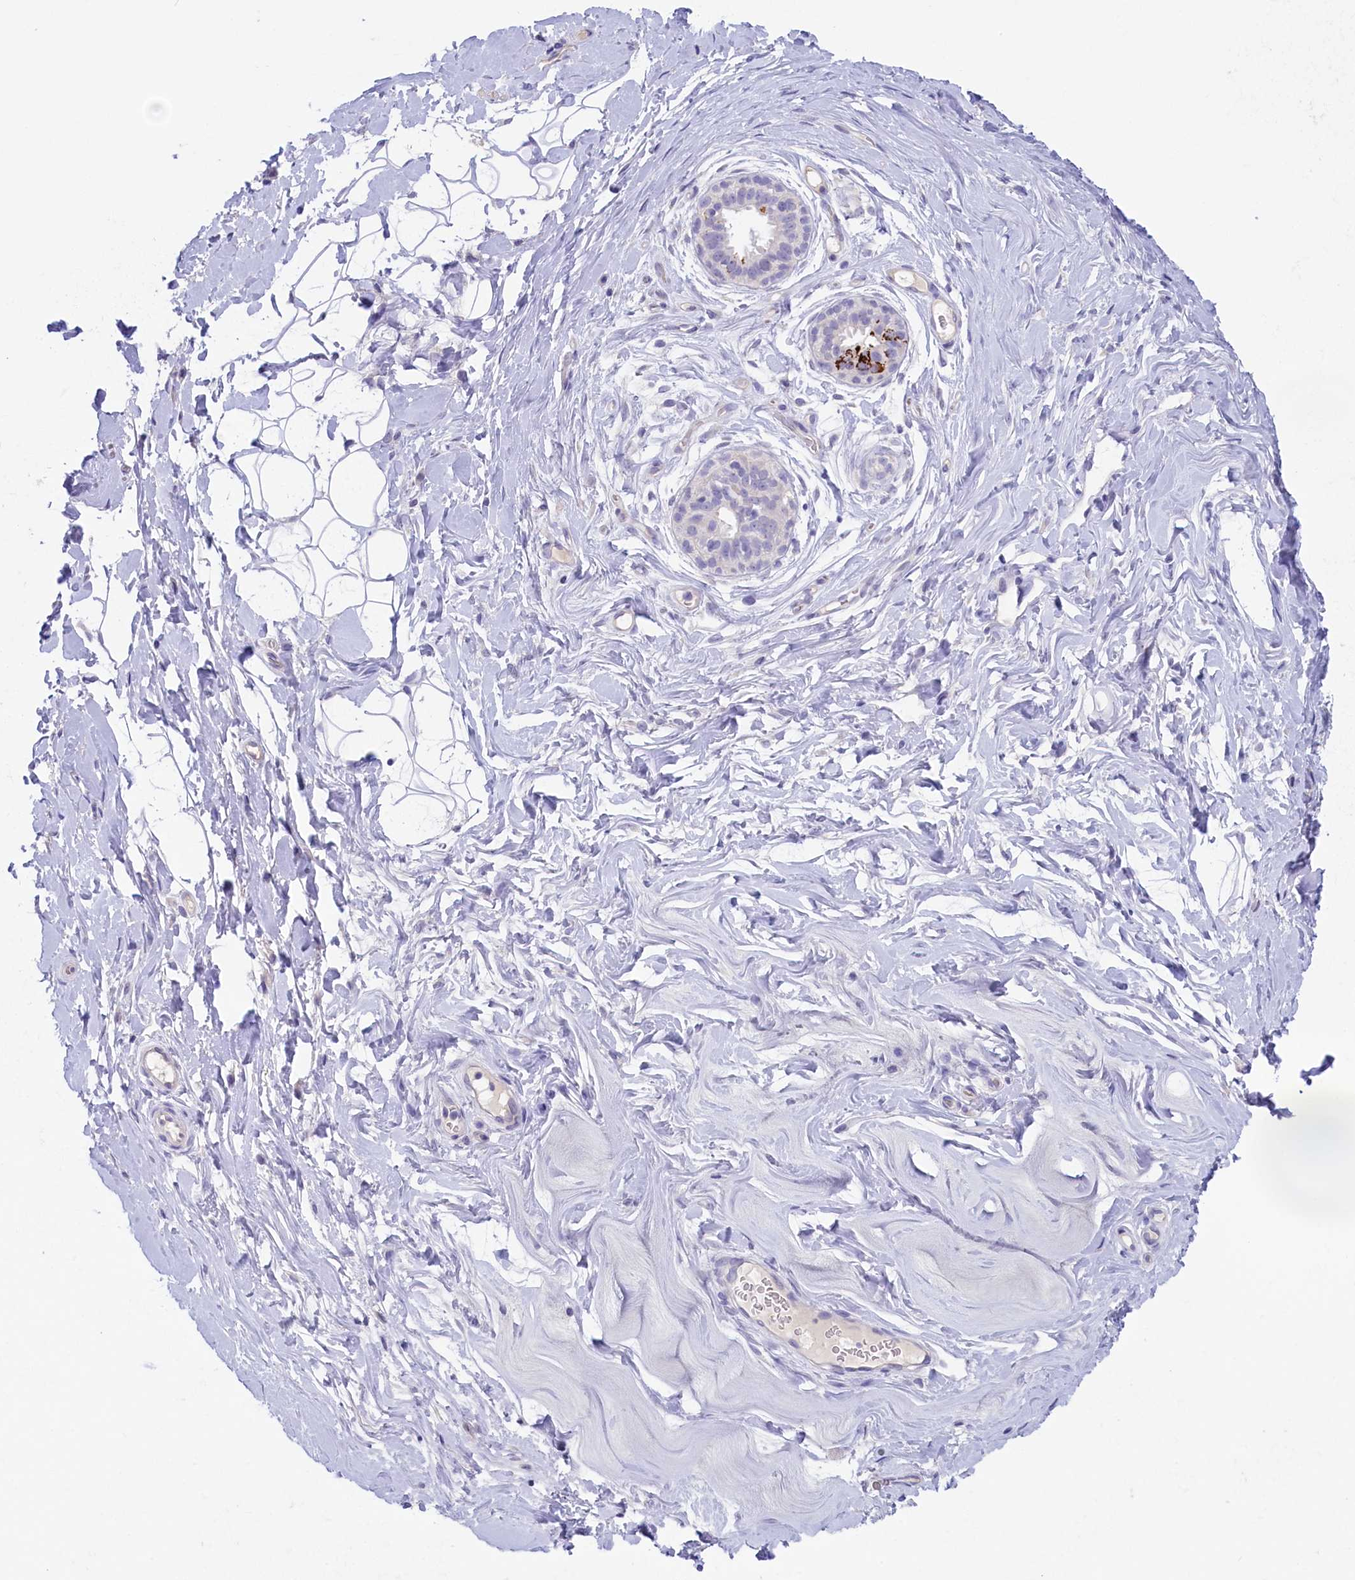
{"staining": {"intensity": "negative", "quantity": "none", "location": "none"}, "tissue": "adipose tissue", "cell_type": "Adipocytes", "image_type": "normal", "snomed": [{"axis": "morphology", "description": "Normal tissue, NOS"}, {"axis": "topography", "description": "Breast"}], "caption": "Adipocytes show no significant expression in benign adipose tissue. (Immunohistochemistry (ihc), brightfield microscopy, high magnification).", "gene": "ZSWIM4", "patient": {"sex": "female", "age": 26}}